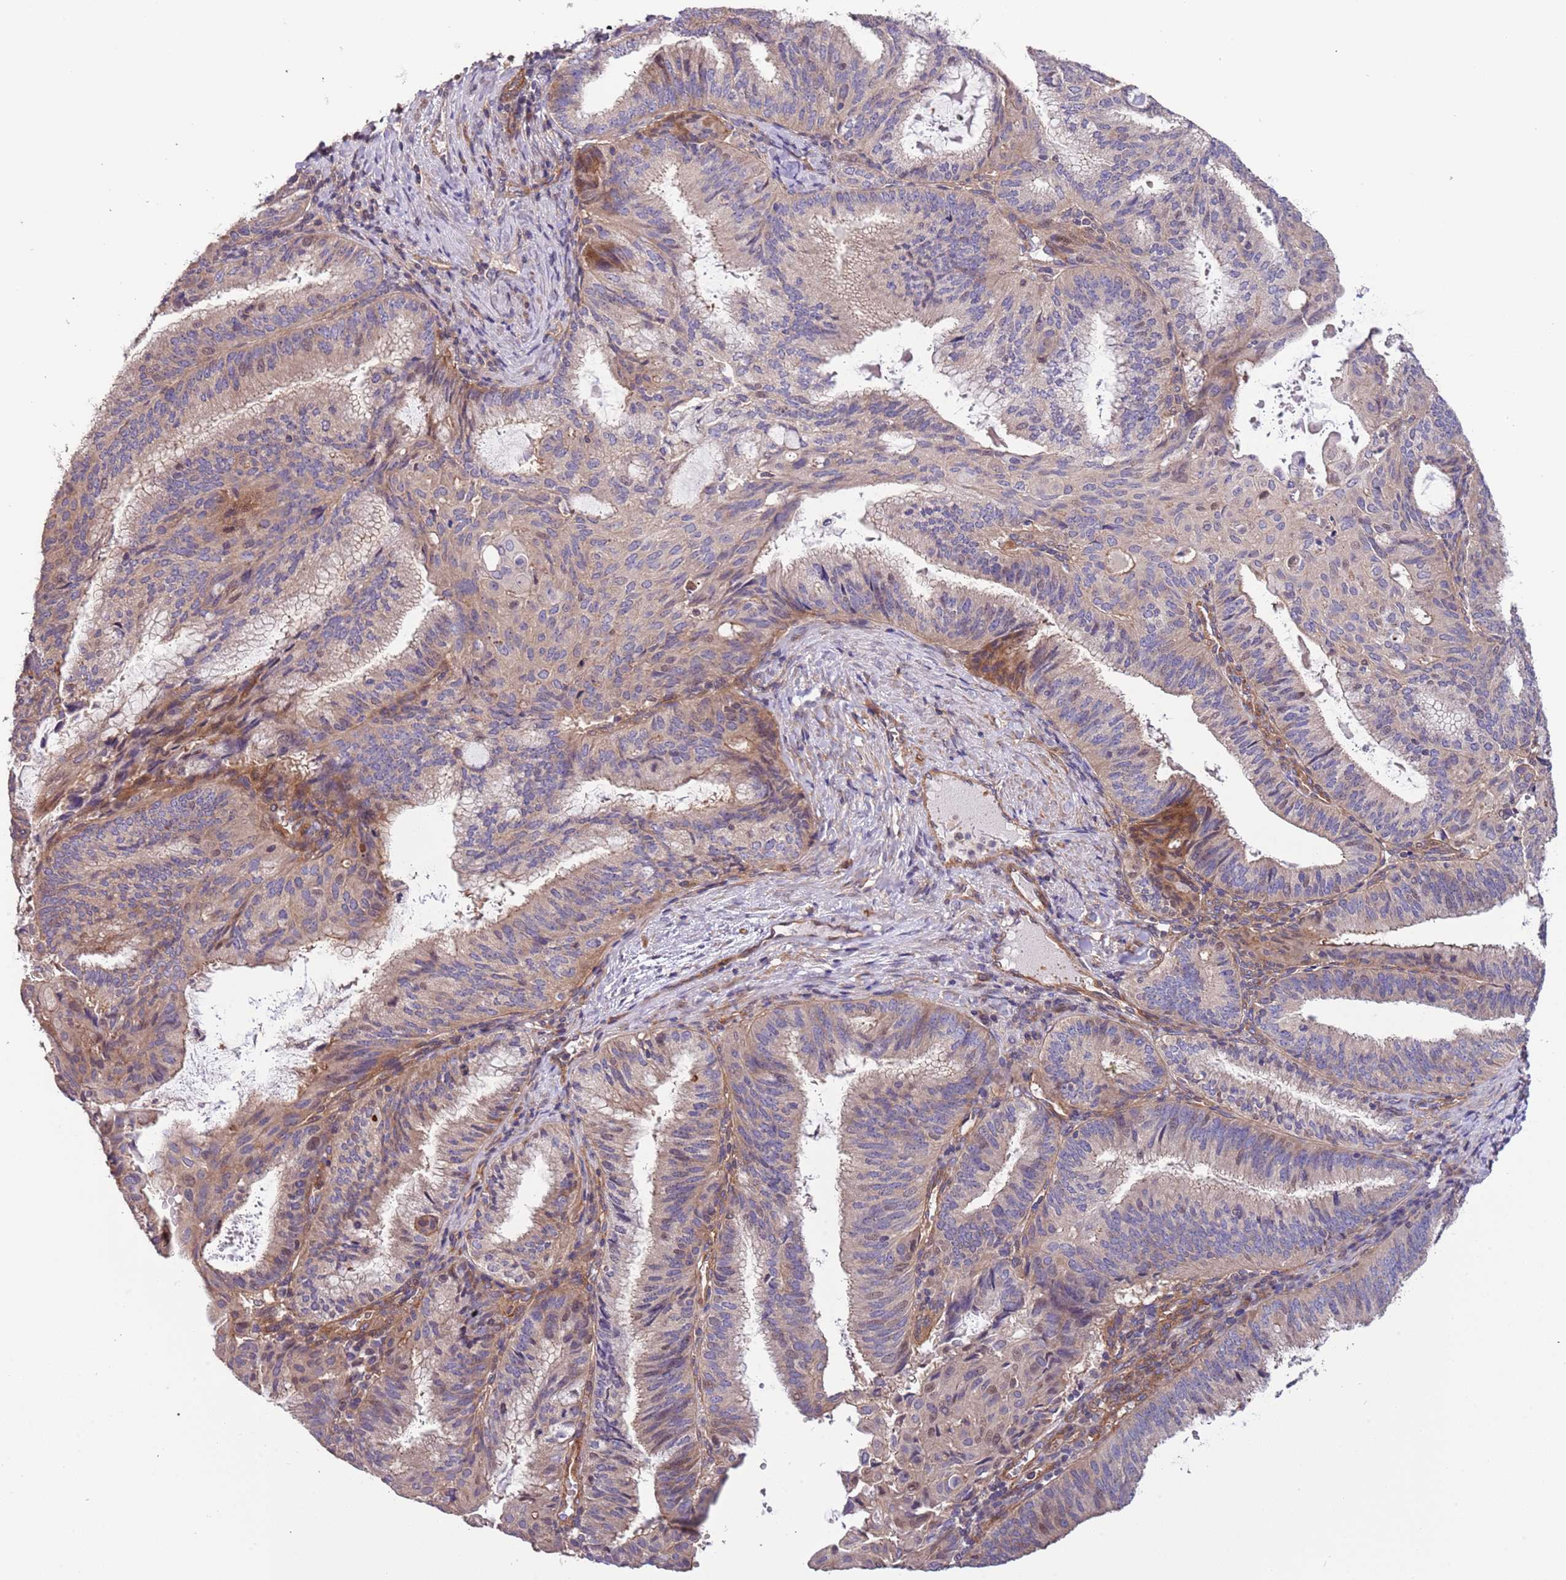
{"staining": {"intensity": "weak", "quantity": "<25%", "location": "cytoplasmic/membranous"}, "tissue": "endometrial cancer", "cell_type": "Tumor cells", "image_type": "cancer", "snomed": [{"axis": "morphology", "description": "Adenocarcinoma, NOS"}, {"axis": "topography", "description": "Endometrium"}], "caption": "Endometrial cancer (adenocarcinoma) was stained to show a protein in brown. There is no significant positivity in tumor cells.", "gene": "LAMB4", "patient": {"sex": "female", "age": 49}}